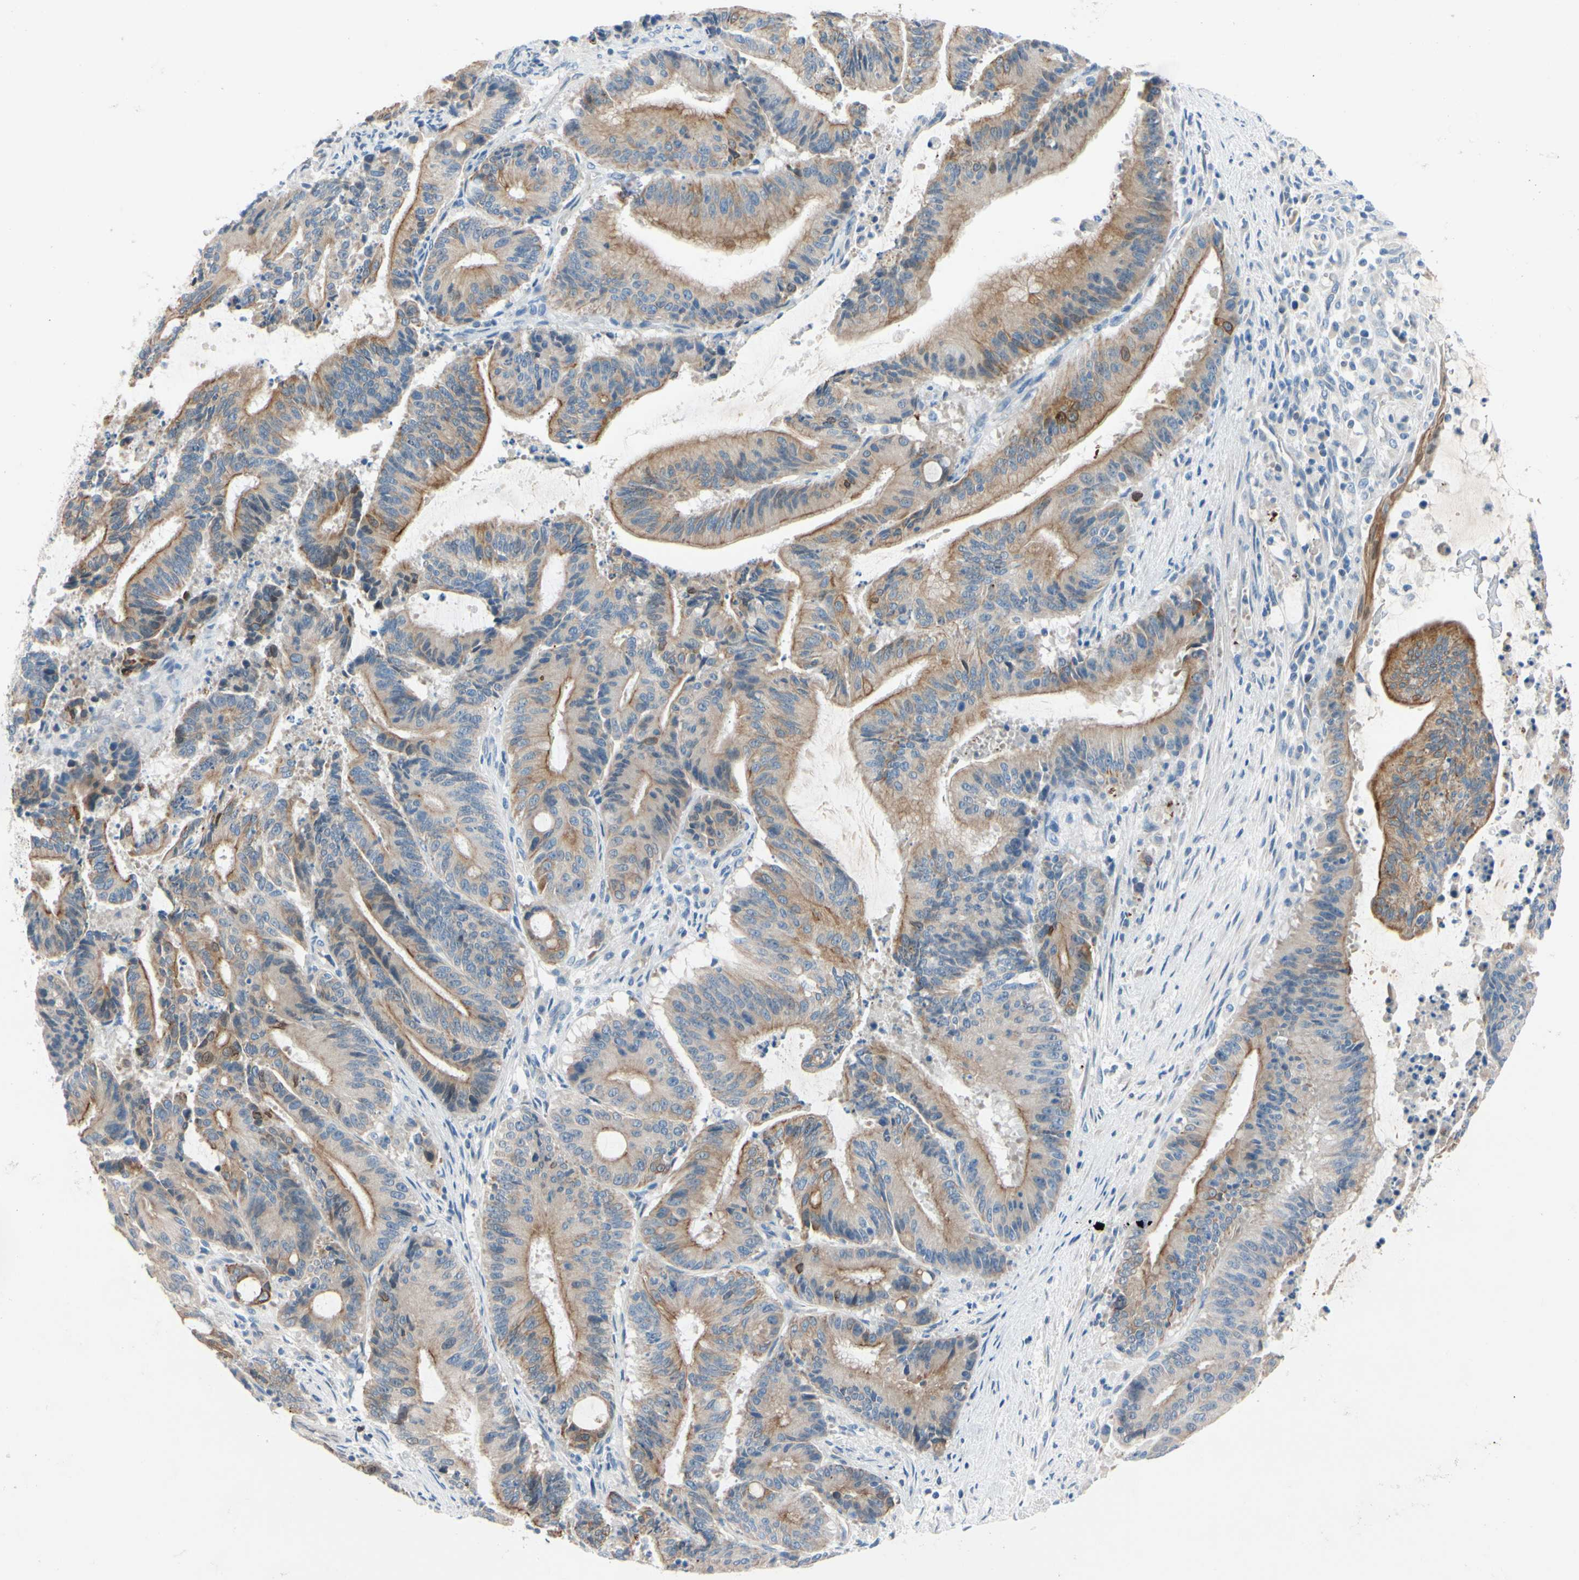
{"staining": {"intensity": "moderate", "quantity": "25%-75%", "location": "cytoplasmic/membranous"}, "tissue": "liver cancer", "cell_type": "Tumor cells", "image_type": "cancer", "snomed": [{"axis": "morphology", "description": "Cholangiocarcinoma"}, {"axis": "topography", "description": "Liver"}], "caption": "IHC image of liver cancer stained for a protein (brown), which displays medium levels of moderate cytoplasmic/membranous positivity in approximately 25%-75% of tumor cells.", "gene": "ZNF132", "patient": {"sex": "female", "age": 73}}